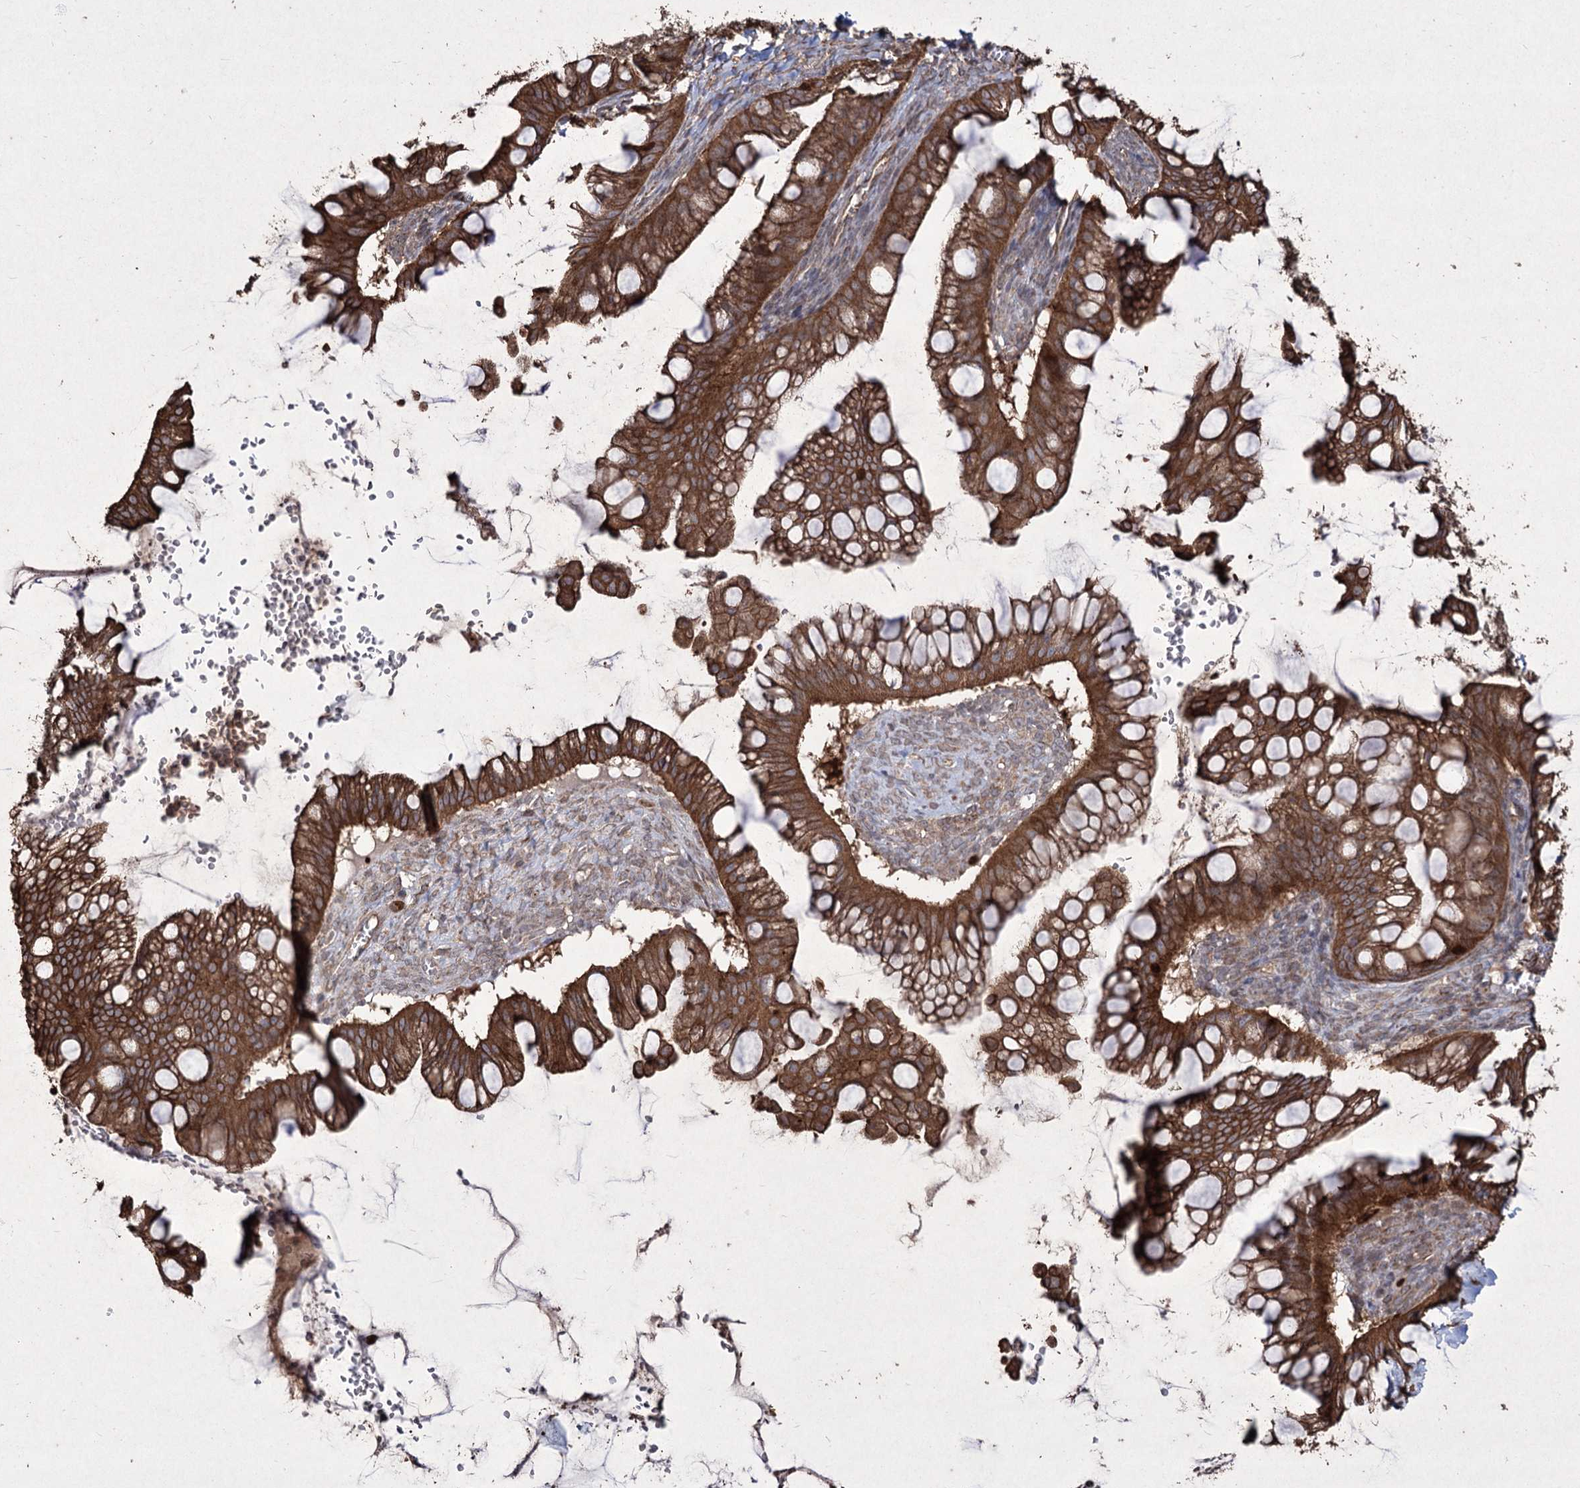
{"staining": {"intensity": "strong", "quantity": ">75%", "location": "cytoplasmic/membranous"}, "tissue": "ovarian cancer", "cell_type": "Tumor cells", "image_type": "cancer", "snomed": [{"axis": "morphology", "description": "Cystadenocarcinoma, mucinous, NOS"}, {"axis": "topography", "description": "Ovary"}], "caption": "IHC image of neoplastic tissue: human ovarian cancer (mucinous cystadenocarcinoma) stained using immunohistochemistry (IHC) shows high levels of strong protein expression localized specifically in the cytoplasmic/membranous of tumor cells, appearing as a cytoplasmic/membranous brown color.", "gene": "PRC1", "patient": {"sex": "female", "age": 73}}